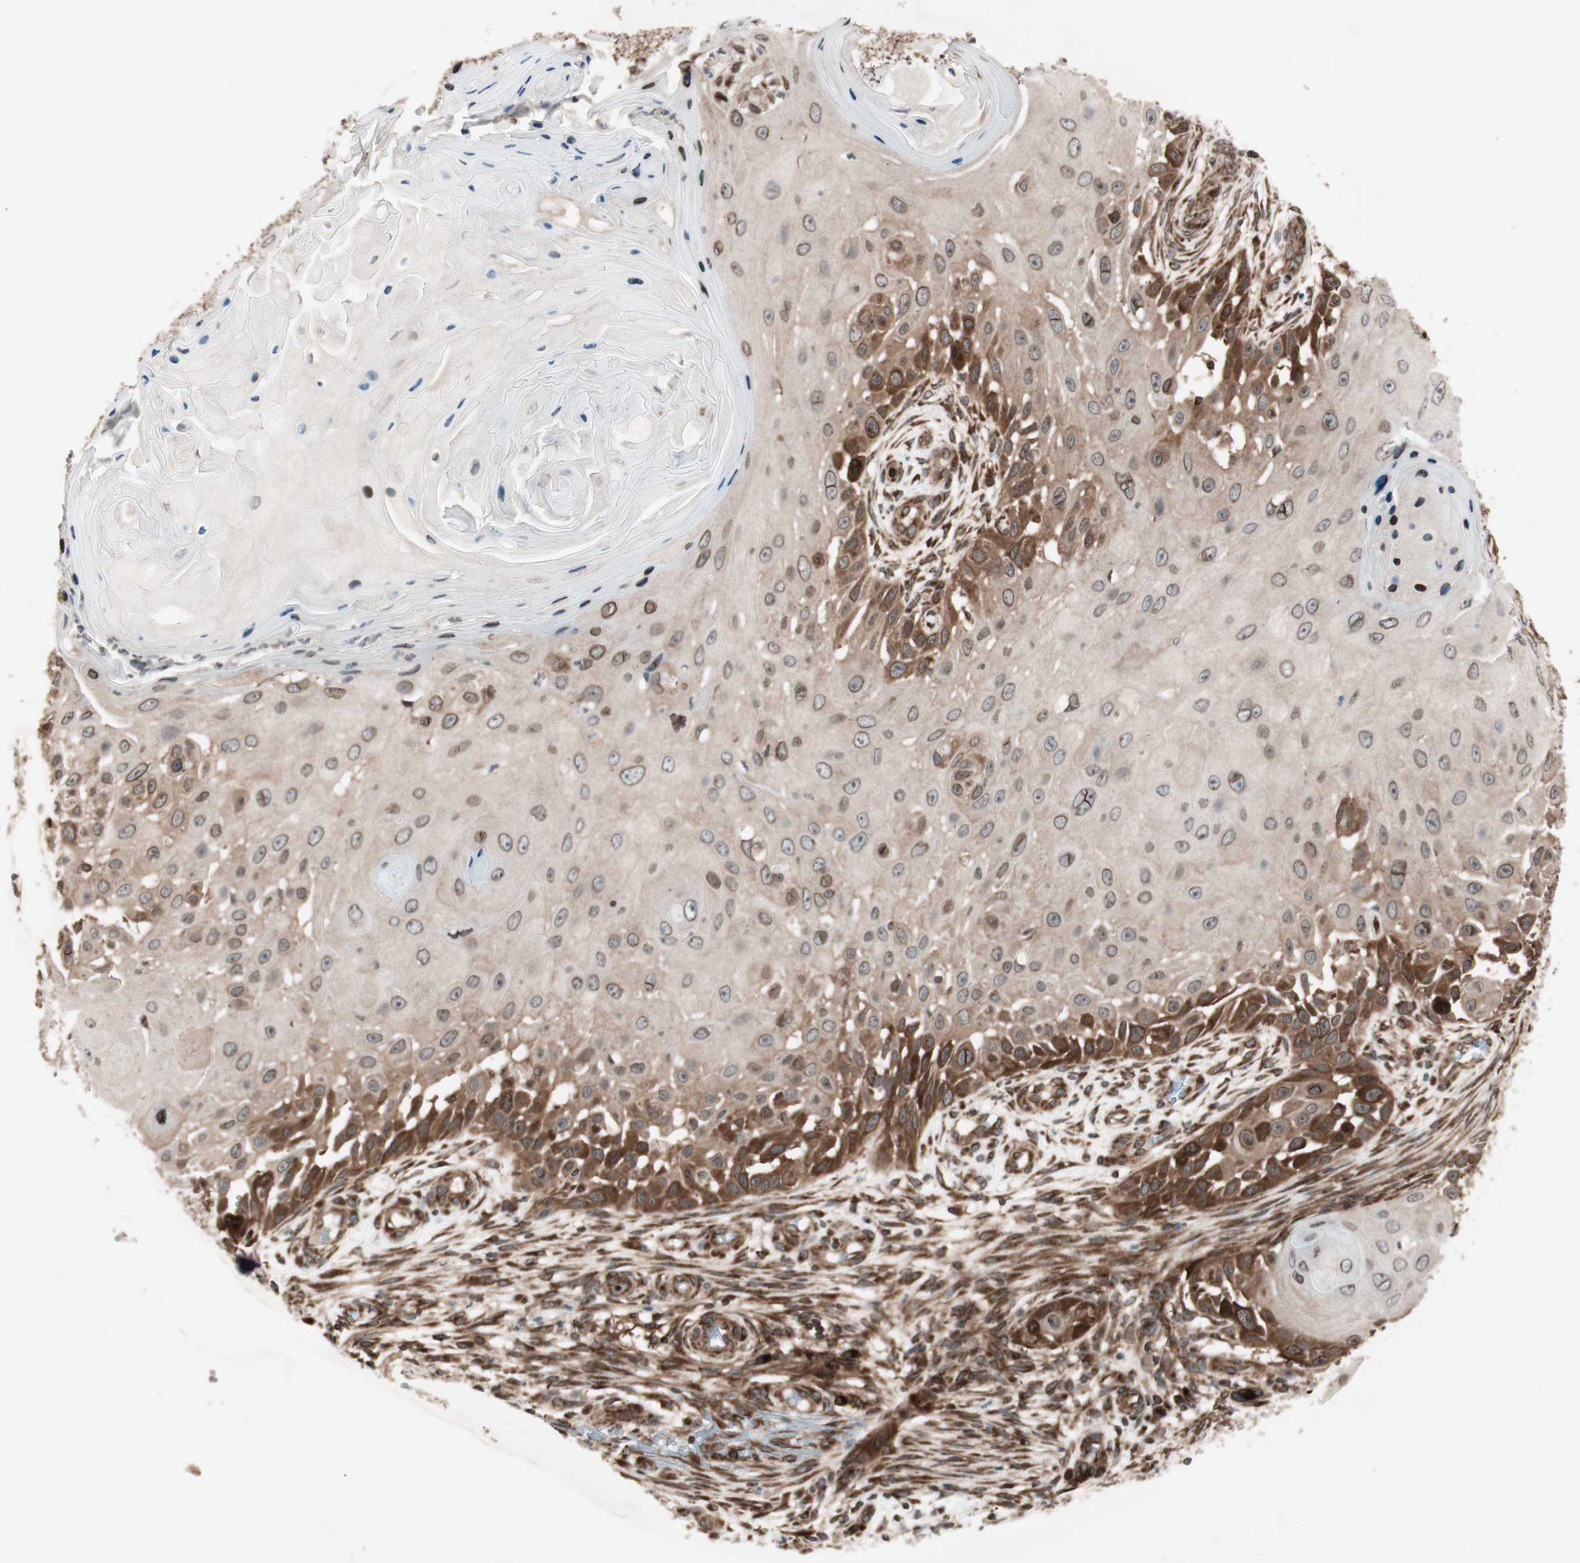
{"staining": {"intensity": "strong", "quantity": ">75%", "location": "cytoplasmic/membranous,nuclear"}, "tissue": "skin cancer", "cell_type": "Tumor cells", "image_type": "cancer", "snomed": [{"axis": "morphology", "description": "Squamous cell carcinoma, NOS"}, {"axis": "topography", "description": "Skin"}], "caption": "Skin cancer was stained to show a protein in brown. There is high levels of strong cytoplasmic/membranous and nuclear staining in about >75% of tumor cells.", "gene": "NUP62", "patient": {"sex": "female", "age": 44}}